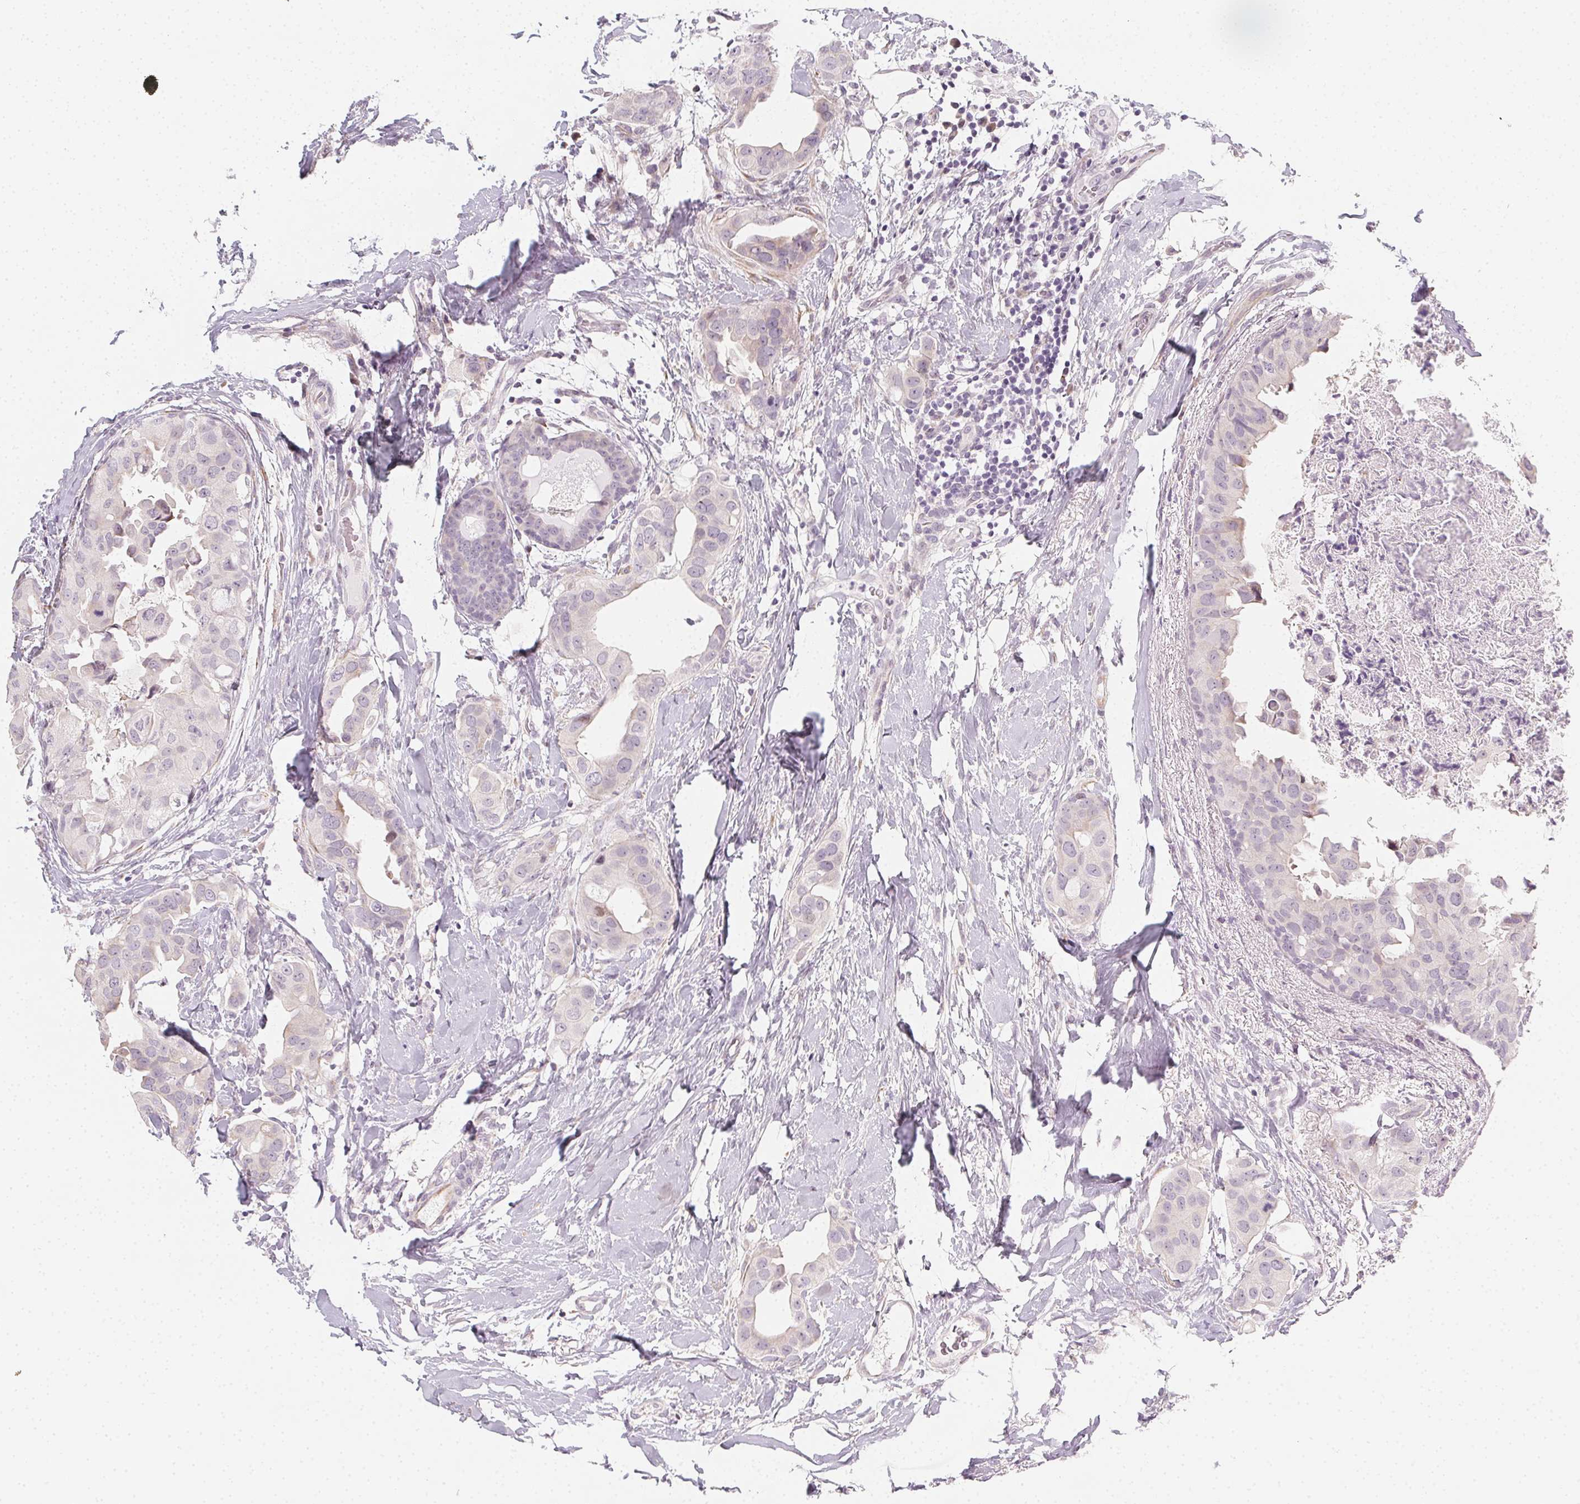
{"staining": {"intensity": "negative", "quantity": "none", "location": "none"}, "tissue": "breast cancer", "cell_type": "Tumor cells", "image_type": "cancer", "snomed": [{"axis": "morphology", "description": "Normal tissue, NOS"}, {"axis": "morphology", "description": "Duct carcinoma"}, {"axis": "topography", "description": "Breast"}], "caption": "IHC photomicrograph of neoplastic tissue: invasive ductal carcinoma (breast) stained with DAB (3,3'-diaminobenzidine) reveals no significant protein positivity in tumor cells.", "gene": "CCDC96", "patient": {"sex": "female", "age": 40}}